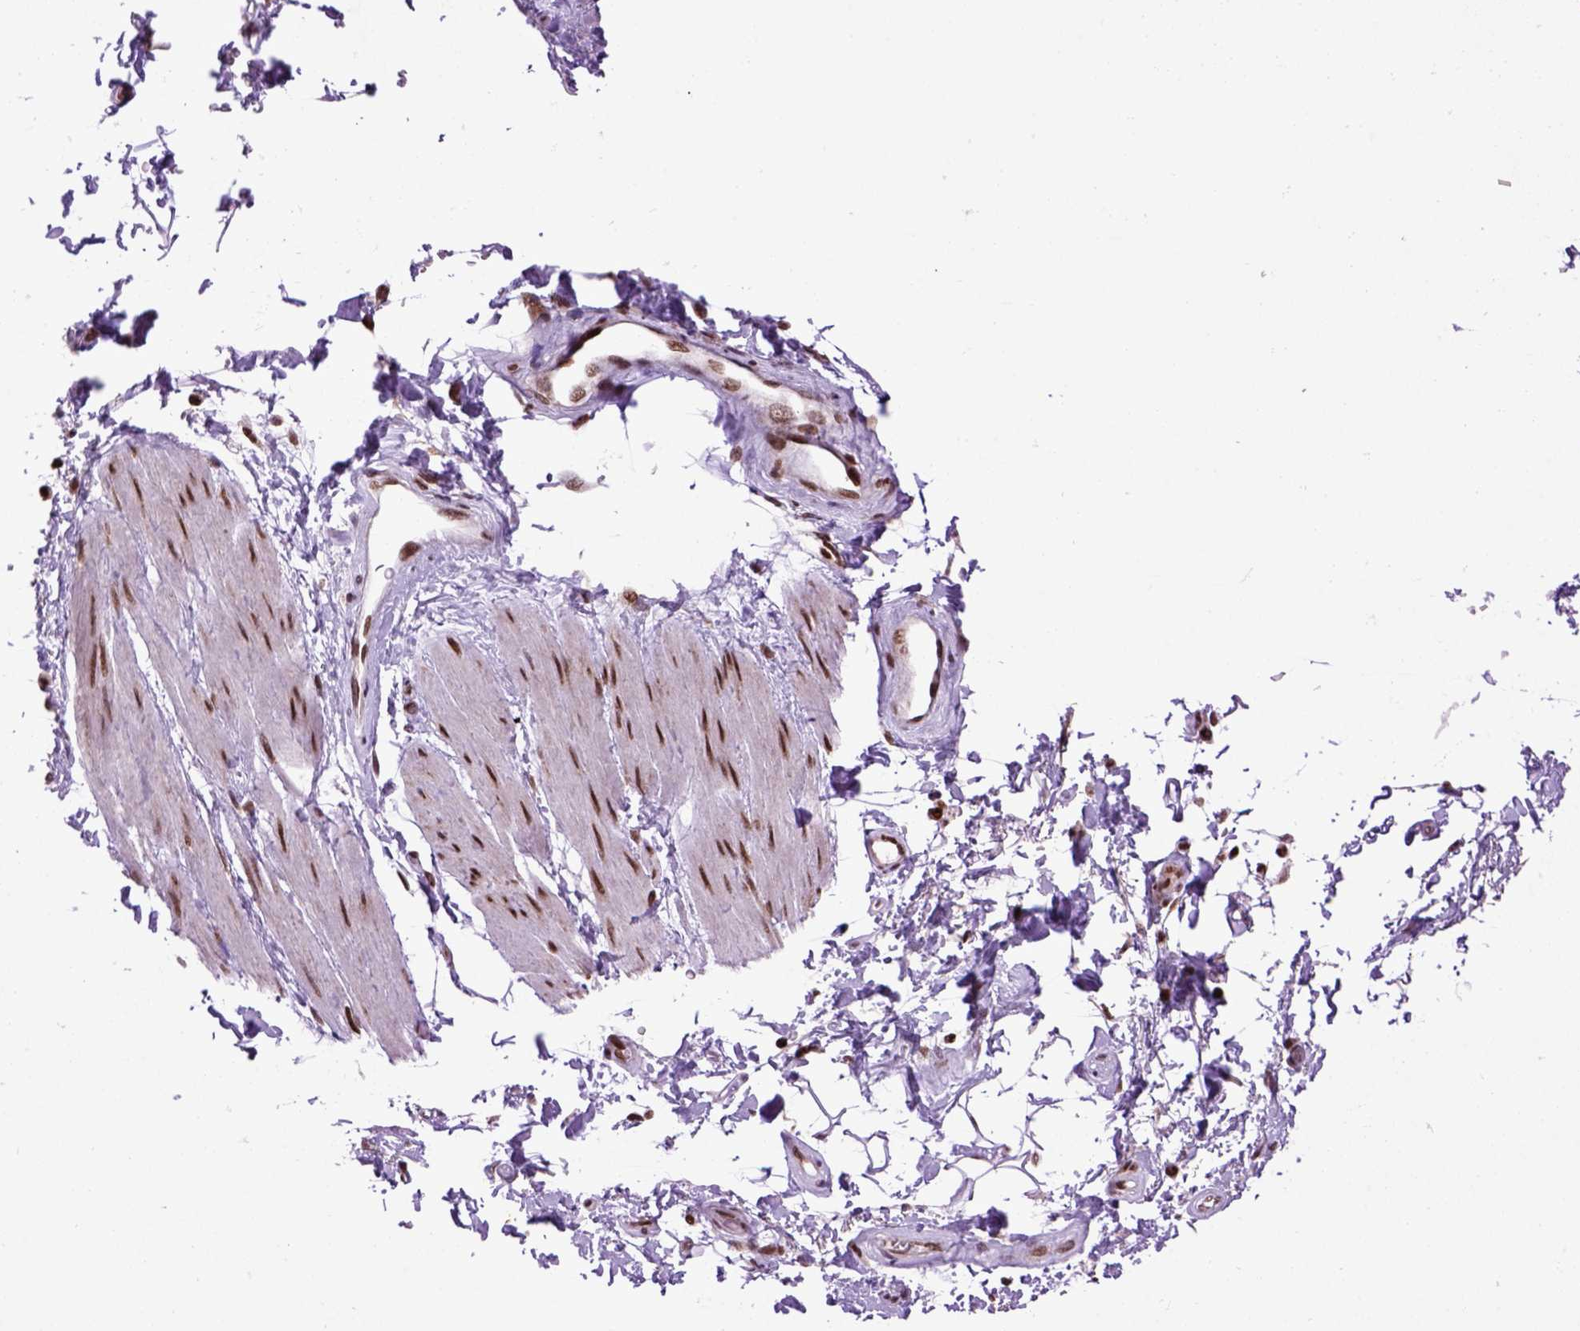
{"staining": {"intensity": "weak", "quantity": "25%-75%", "location": "nuclear"}, "tissue": "adipose tissue", "cell_type": "Adipocytes", "image_type": "normal", "snomed": [{"axis": "morphology", "description": "Normal tissue, NOS"}, {"axis": "topography", "description": "Anal"}, {"axis": "topography", "description": "Peripheral nerve tissue"}], "caption": "Human adipose tissue stained with a brown dye reveals weak nuclear positive staining in about 25%-75% of adipocytes.", "gene": "CELF1", "patient": {"sex": "male", "age": 51}}